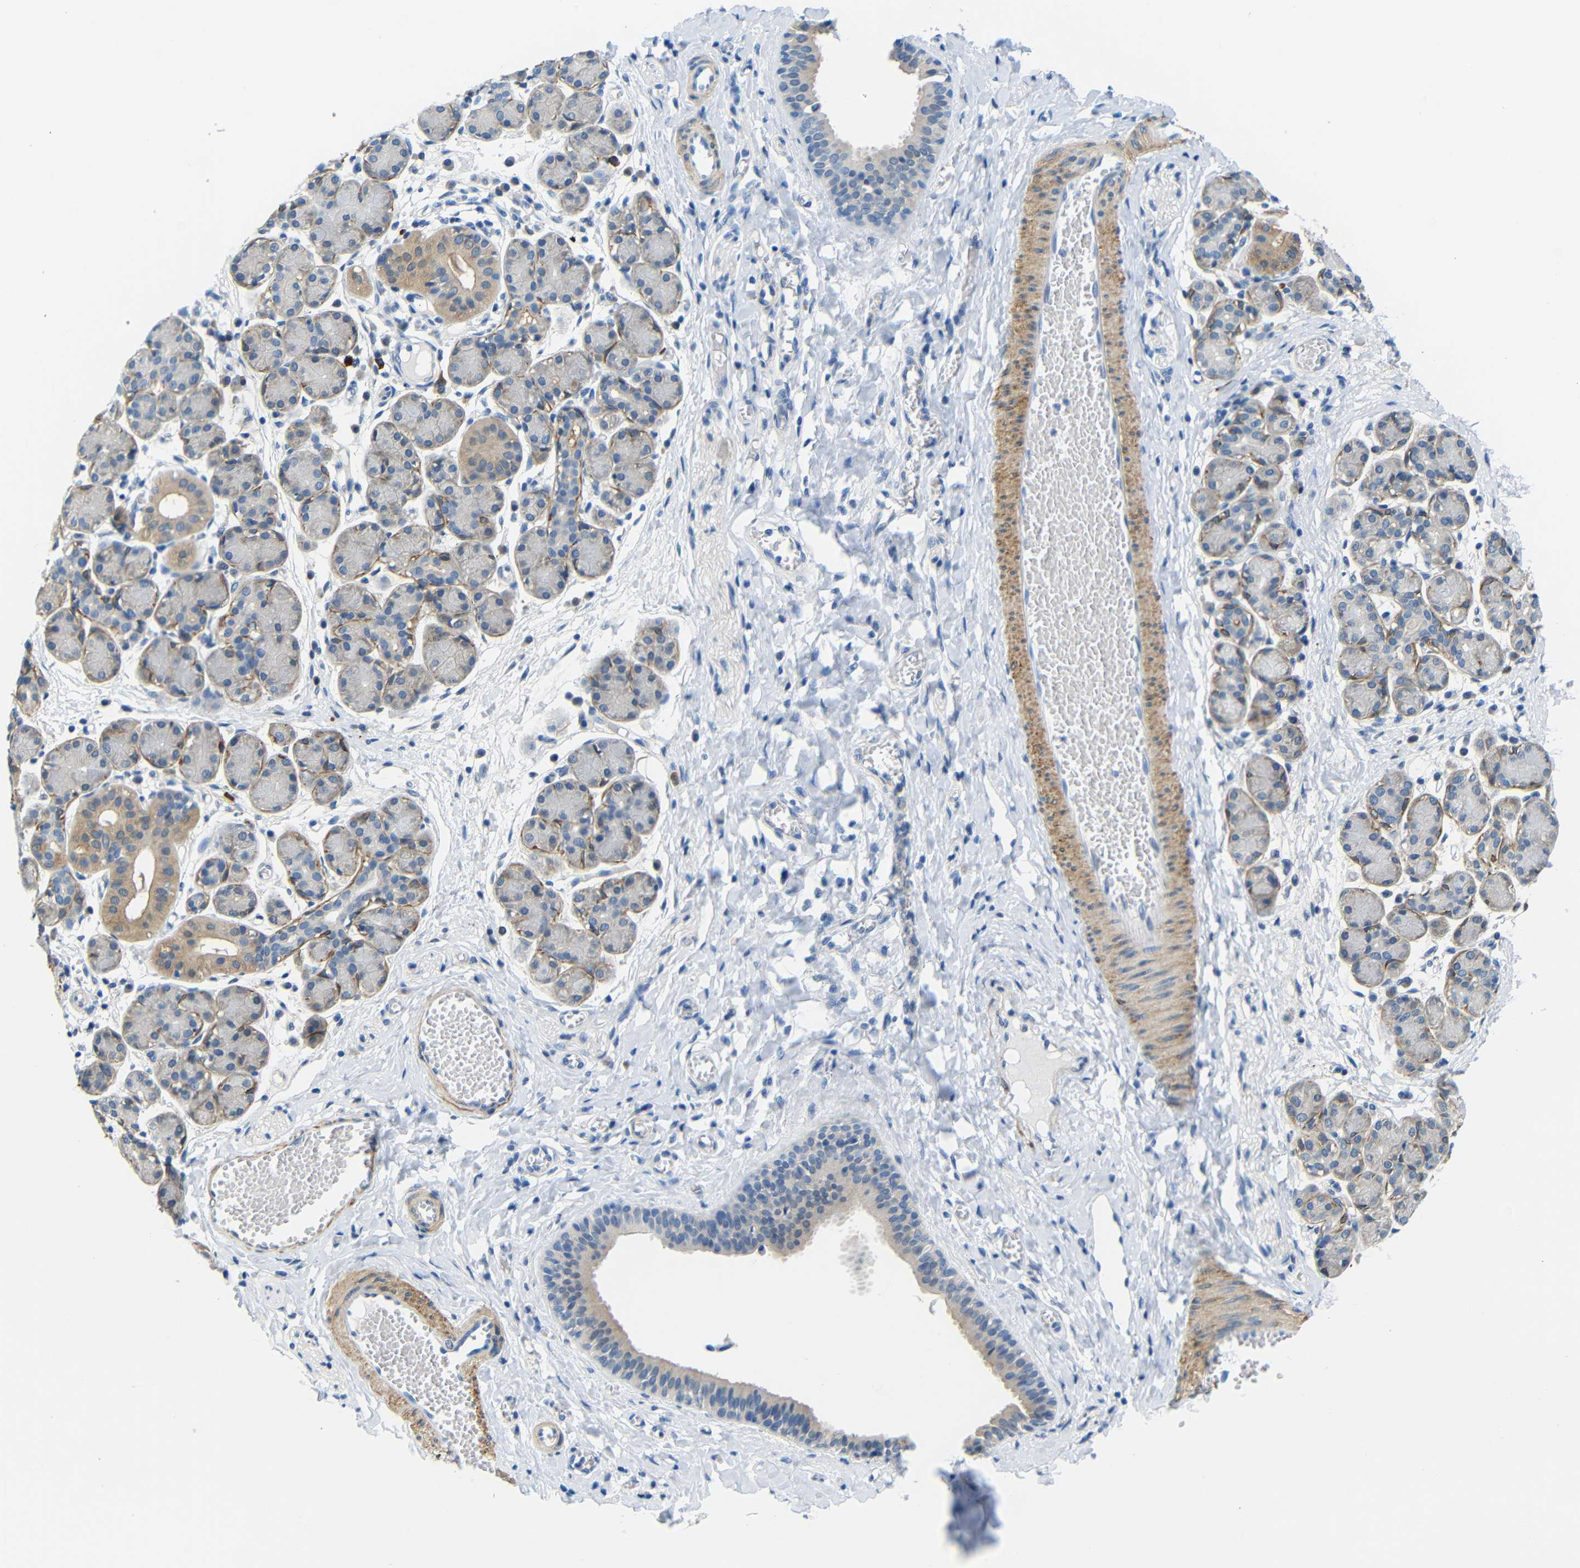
{"staining": {"intensity": "moderate", "quantity": "<25%", "location": "cytoplasmic/membranous"}, "tissue": "salivary gland", "cell_type": "Glandular cells", "image_type": "normal", "snomed": [{"axis": "morphology", "description": "Normal tissue, NOS"}, {"axis": "morphology", "description": "Inflammation, NOS"}, {"axis": "topography", "description": "Lymph node"}, {"axis": "topography", "description": "Salivary gland"}], "caption": "Approximately <25% of glandular cells in normal human salivary gland show moderate cytoplasmic/membranous protein staining as visualized by brown immunohistochemical staining.", "gene": "NEGR1", "patient": {"sex": "male", "age": 3}}